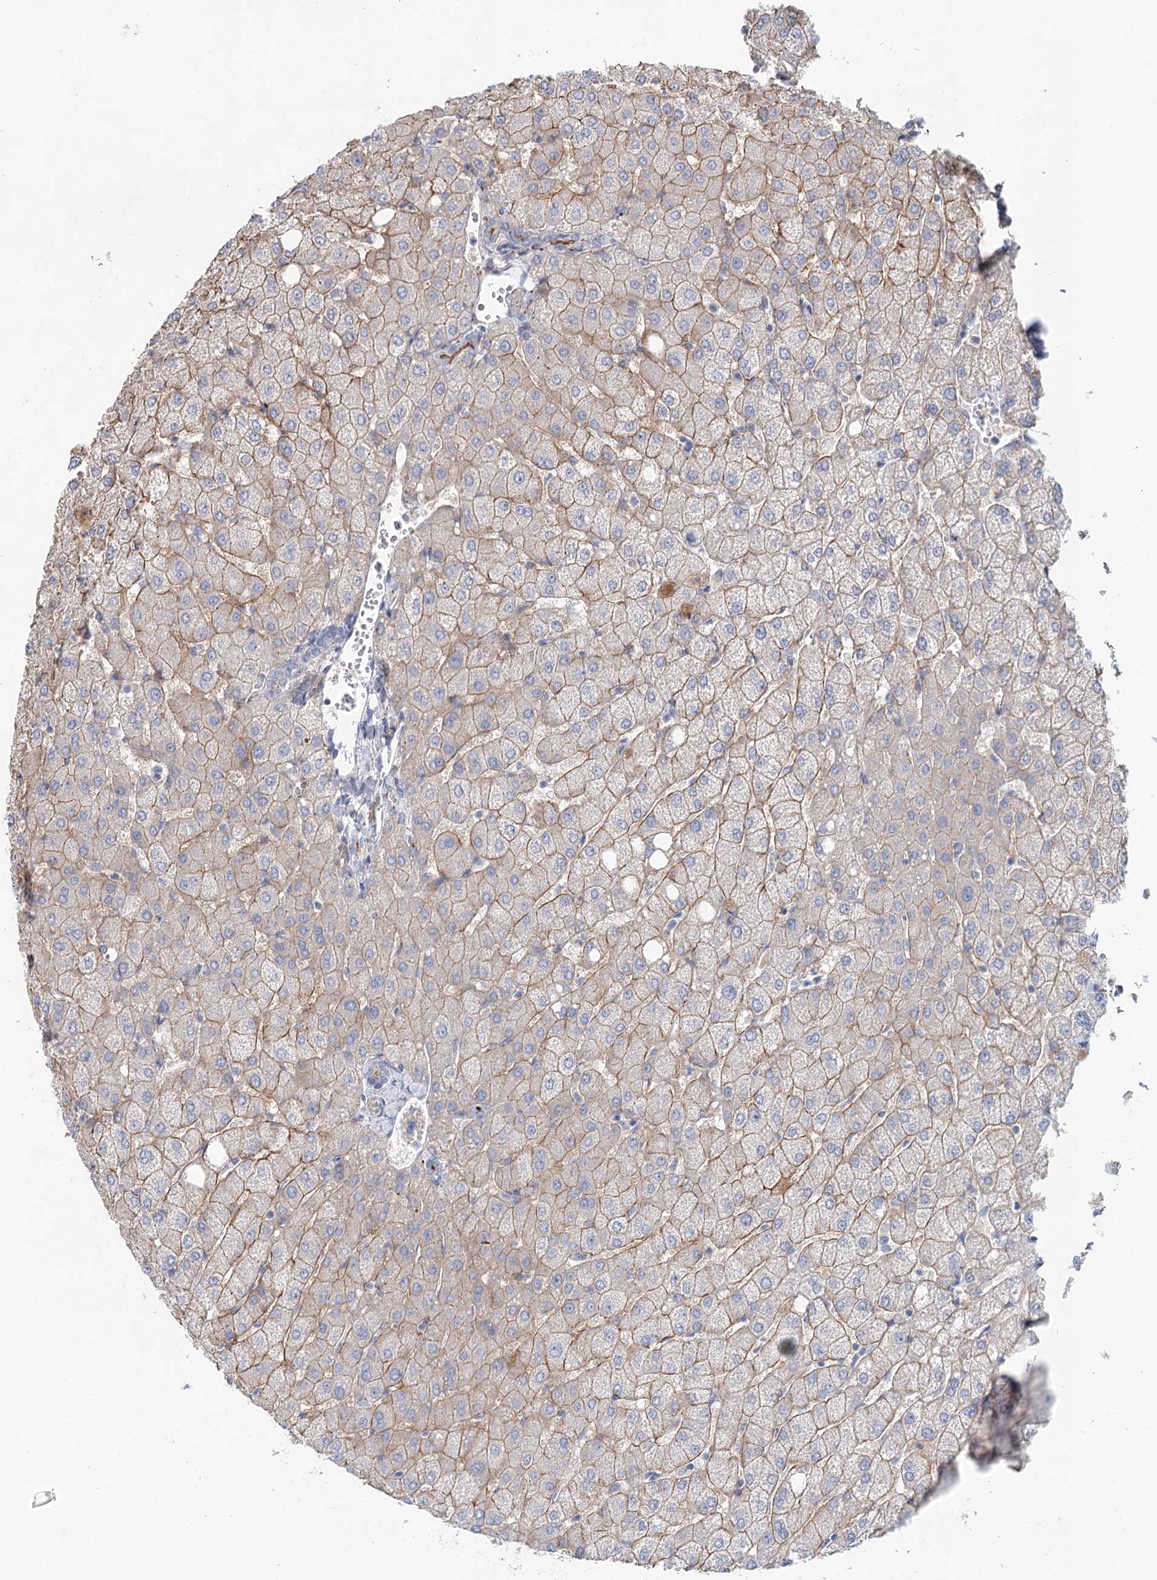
{"staining": {"intensity": "moderate", "quantity": "<25%", "location": "cytoplasmic/membranous"}, "tissue": "liver", "cell_type": "Cholangiocytes", "image_type": "normal", "snomed": [{"axis": "morphology", "description": "Normal tissue, NOS"}, {"axis": "topography", "description": "Liver"}], "caption": "An IHC histopathology image of unremarkable tissue is shown. Protein staining in brown labels moderate cytoplasmic/membranous positivity in liver within cholangiocytes.", "gene": "SLC19A3", "patient": {"sex": "female", "age": 54}}